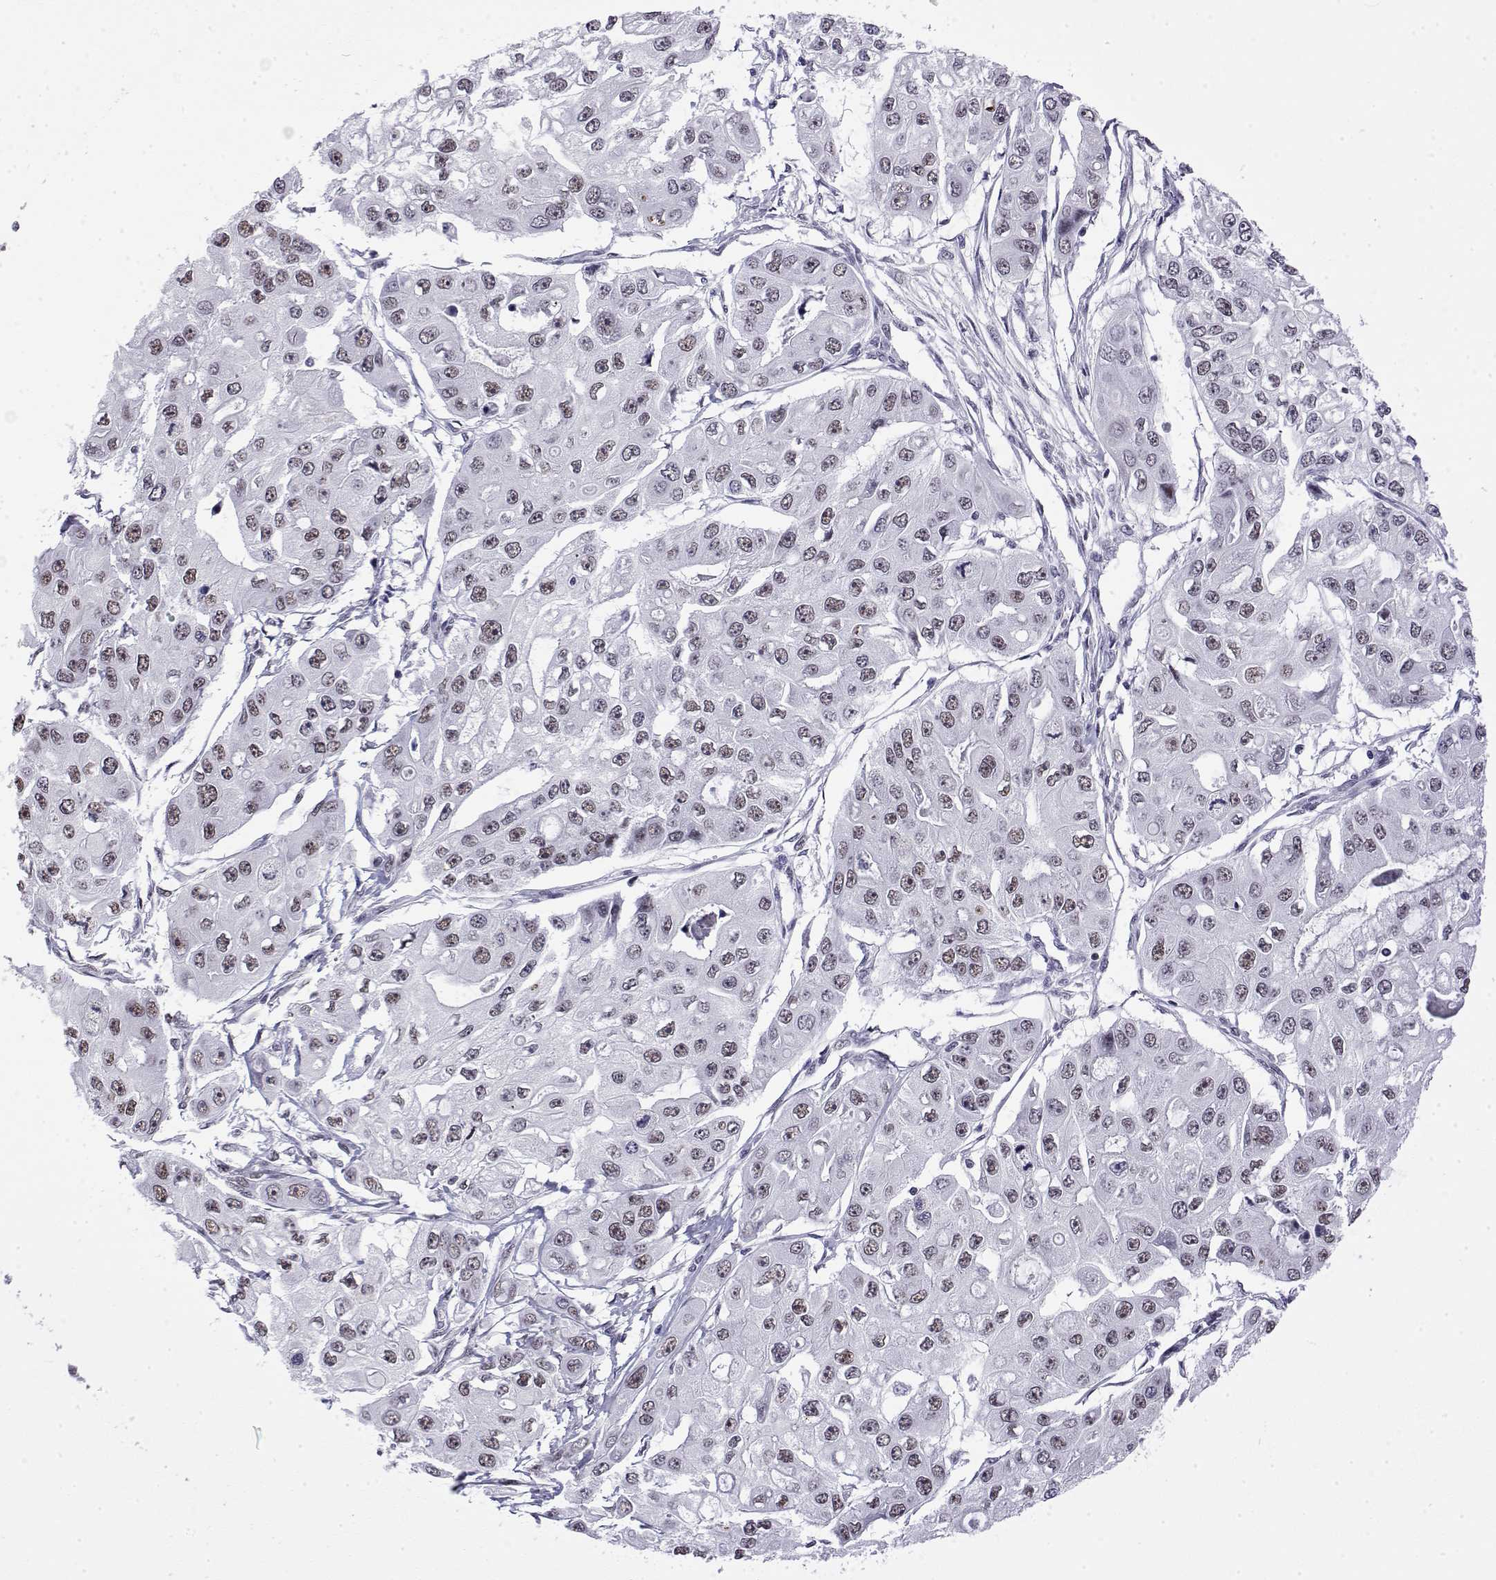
{"staining": {"intensity": "weak", "quantity": "25%-75%", "location": "nuclear"}, "tissue": "ovarian cancer", "cell_type": "Tumor cells", "image_type": "cancer", "snomed": [{"axis": "morphology", "description": "Cystadenocarcinoma, serous, NOS"}, {"axis": "topography", "description": "Ovary"}], "caption": "Ovarian cancer (serous cystadenocarcinoma) stained for a protein (brown) reveals weak nuclear positive positivity in approximately 25%-75% of tumor cells.", "gene": "POLDIP3", "patient": {"sex": "female", "age": 56}}